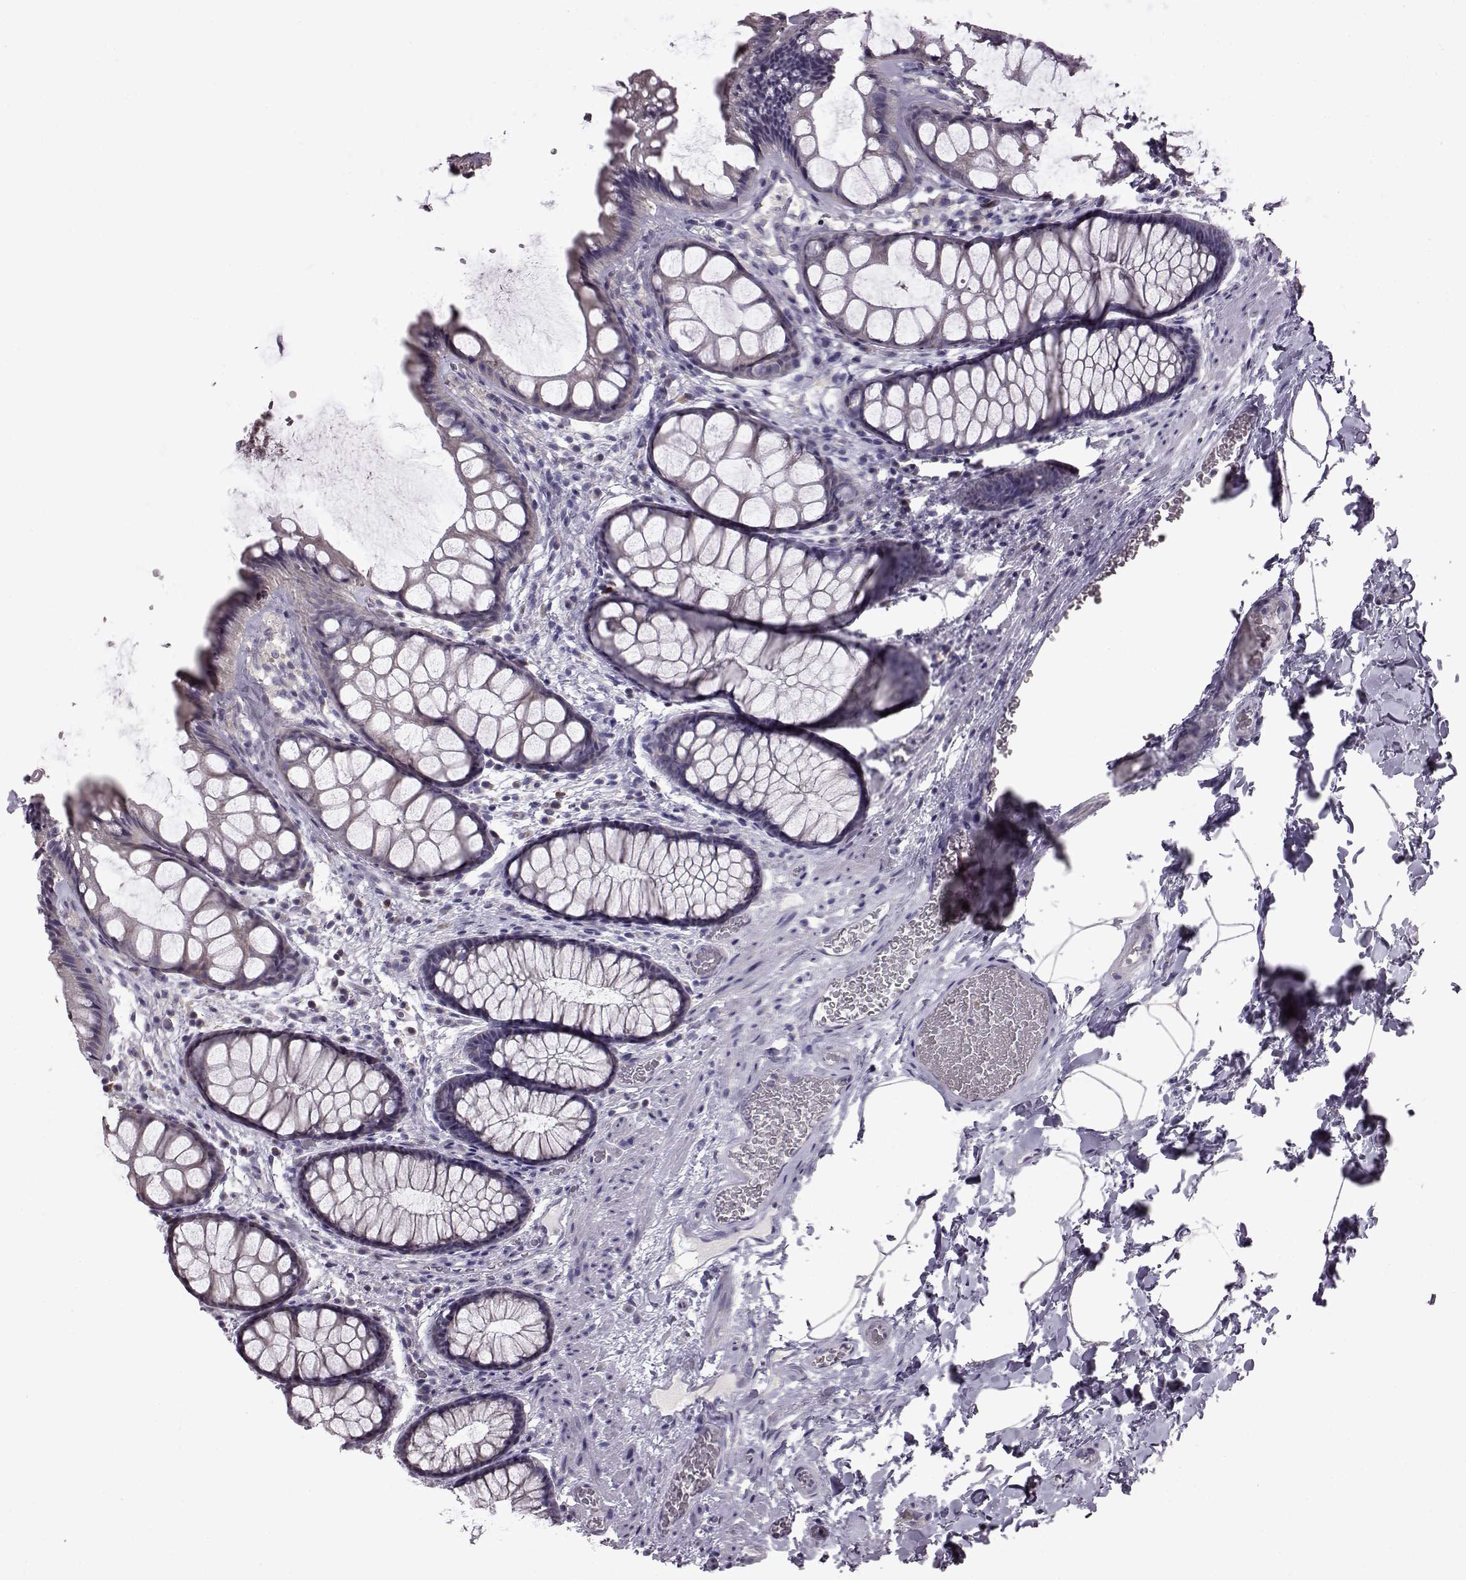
{"staining": {"intensity": "weak", "quantity": "<25%", "location": "cytoplasmic/membranous"}, "tissue": "rectum", "cell_type": "Glandular cells", "image_type": "normal", "snomed": [{"axis": "morphology", "description": "Normal tissue, NOS"}, {"axis": "topography", "description": "Rectum"}], "caption": "Immunohistochemical staining of benign rectum displays no significant positivity in glandular cells. The staining was performed using DAB (3,3'-diaminobenzidine) to visualize the protein expression in brown, while the nuclei were stained in blue with hematoxylin (Magnification: 20x).", "gene": "ADGRG2", "patient": {"sex": "female", "age": 62}}